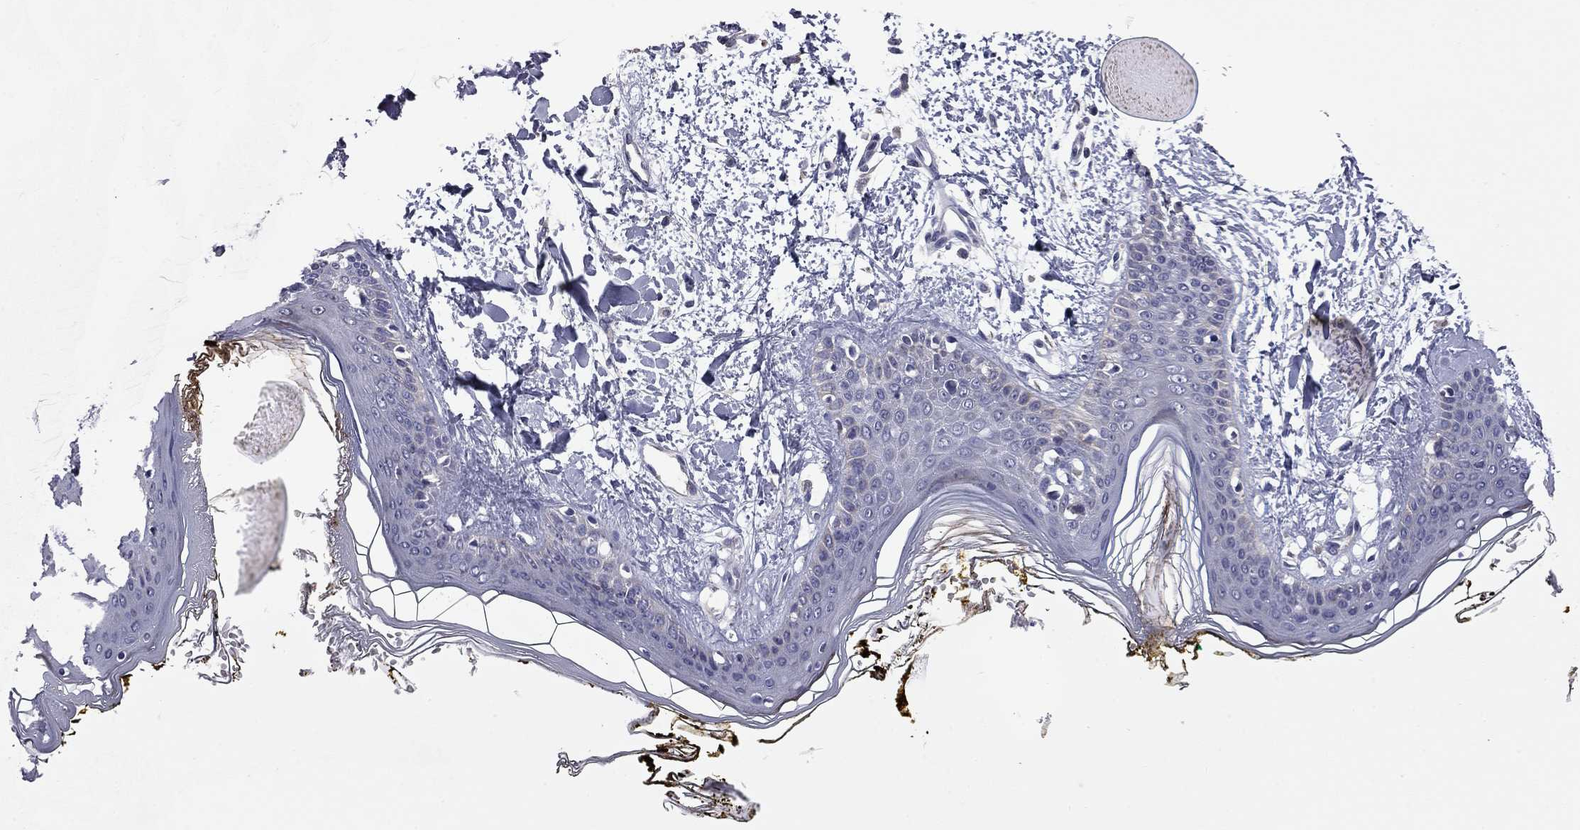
{"staining": {"intensity": "negative", "quantity": "none", "location": "none"}, "tissue": "skin", "cell_type": "Fibroblasts", "image_type": "normal", "snomed": [{"axis": "morphology", "description": "Normal tissue, NOS"}, {"axis": "topography", "description": "Skin"}], "caption": "DAB (3,3'-diaminobenzidine) immunohistochemical staining of benign skin displays no significant staining in fibroblasts.", "gene": "CEACAM7", "patient": {"sex": "female", "age": 34}}